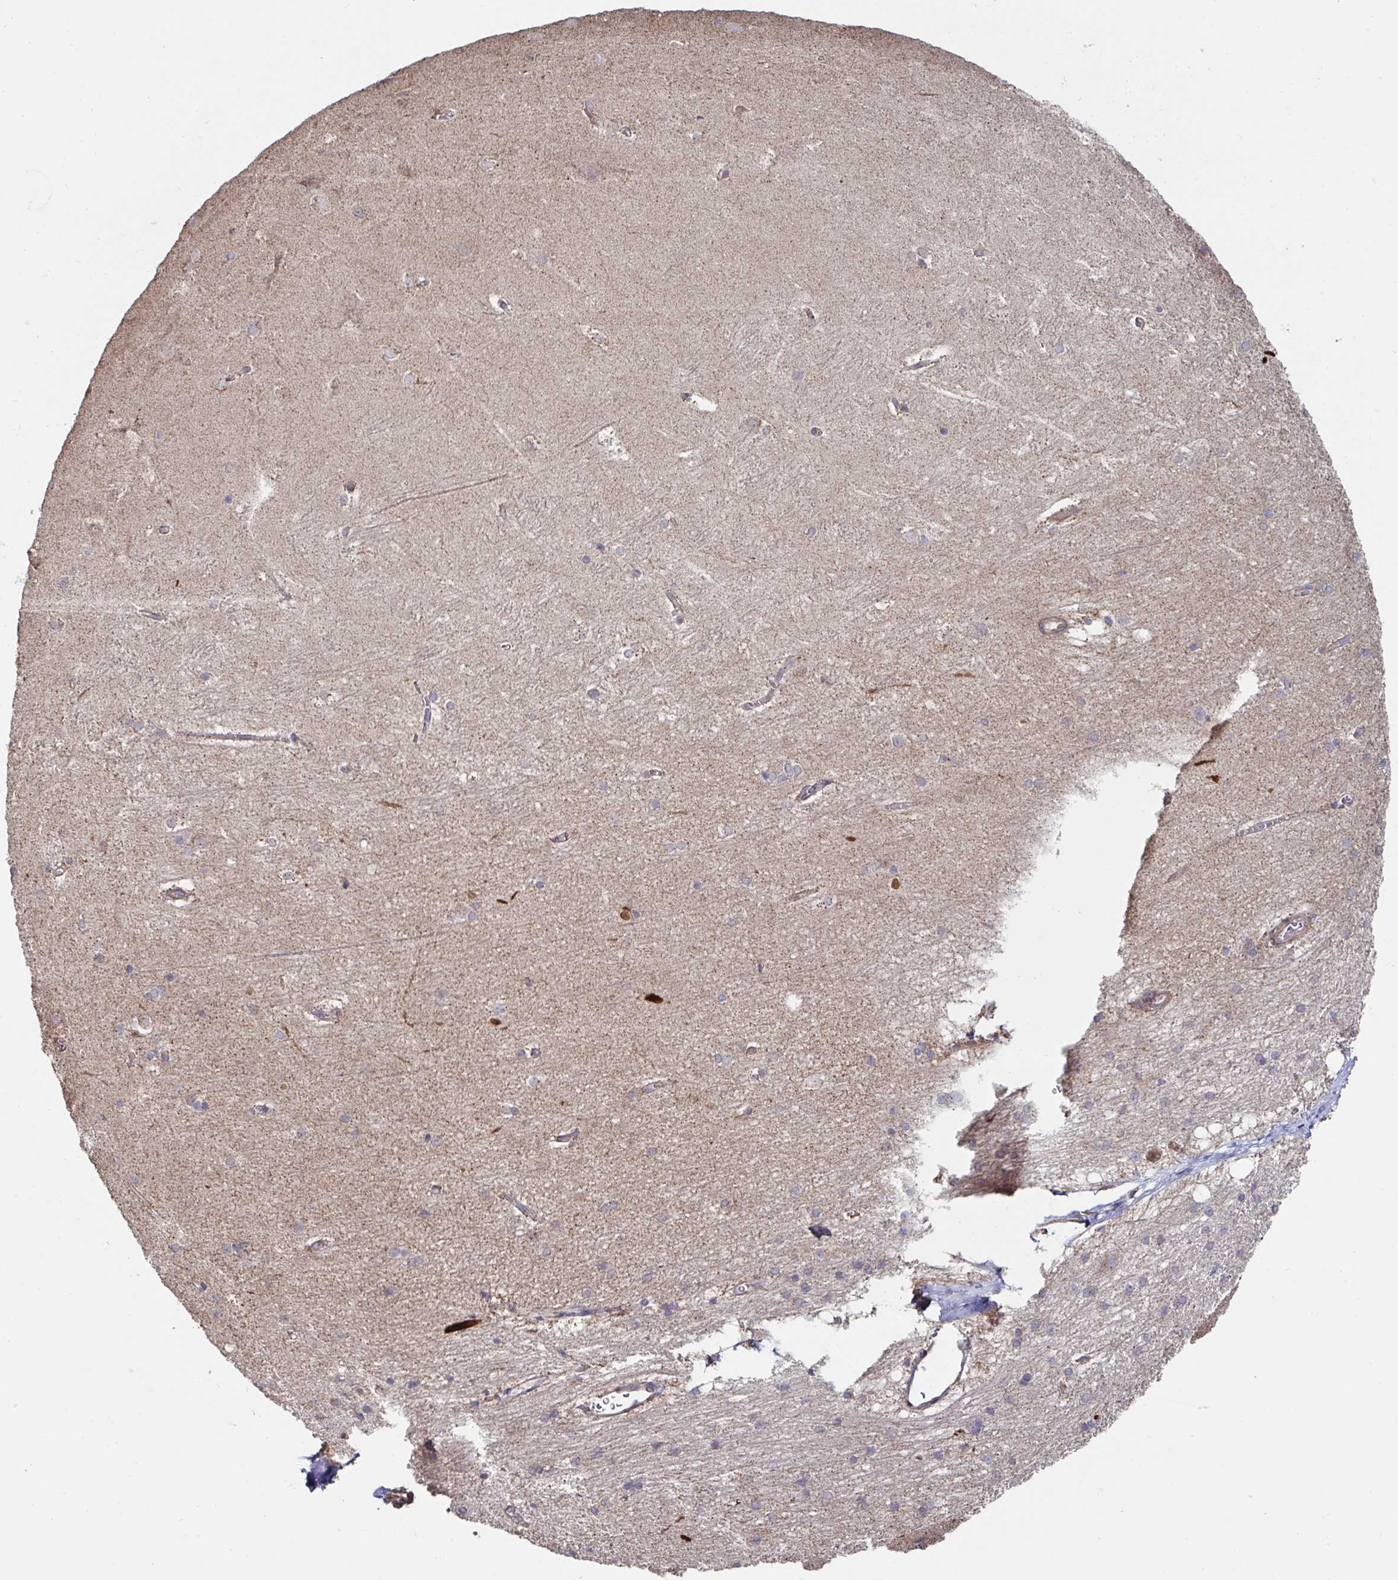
{"staining": {"intensity": "weak", "quantity": "<25%", "location": "cytoplasmic/membranous"}, "tissue": "hippocampus", "cell_type": "Glial cells", "image_type": "normal", "snomed": [{"axis": "morphology", "description": "Normal tissue, NOS"}, {"axis": "topography", "description": "Cerebral cortex"}, {"axis": "topography", "description": "Hippocampus"}], "caption": "A high-resolution photomicrograph shows immunohistochemistry (IHC) staining of normal hippocampus, which exhibits no significant expression in glial cells.", "gene": "DZANK1", "patient": {"sex": "female", "age": 19}}